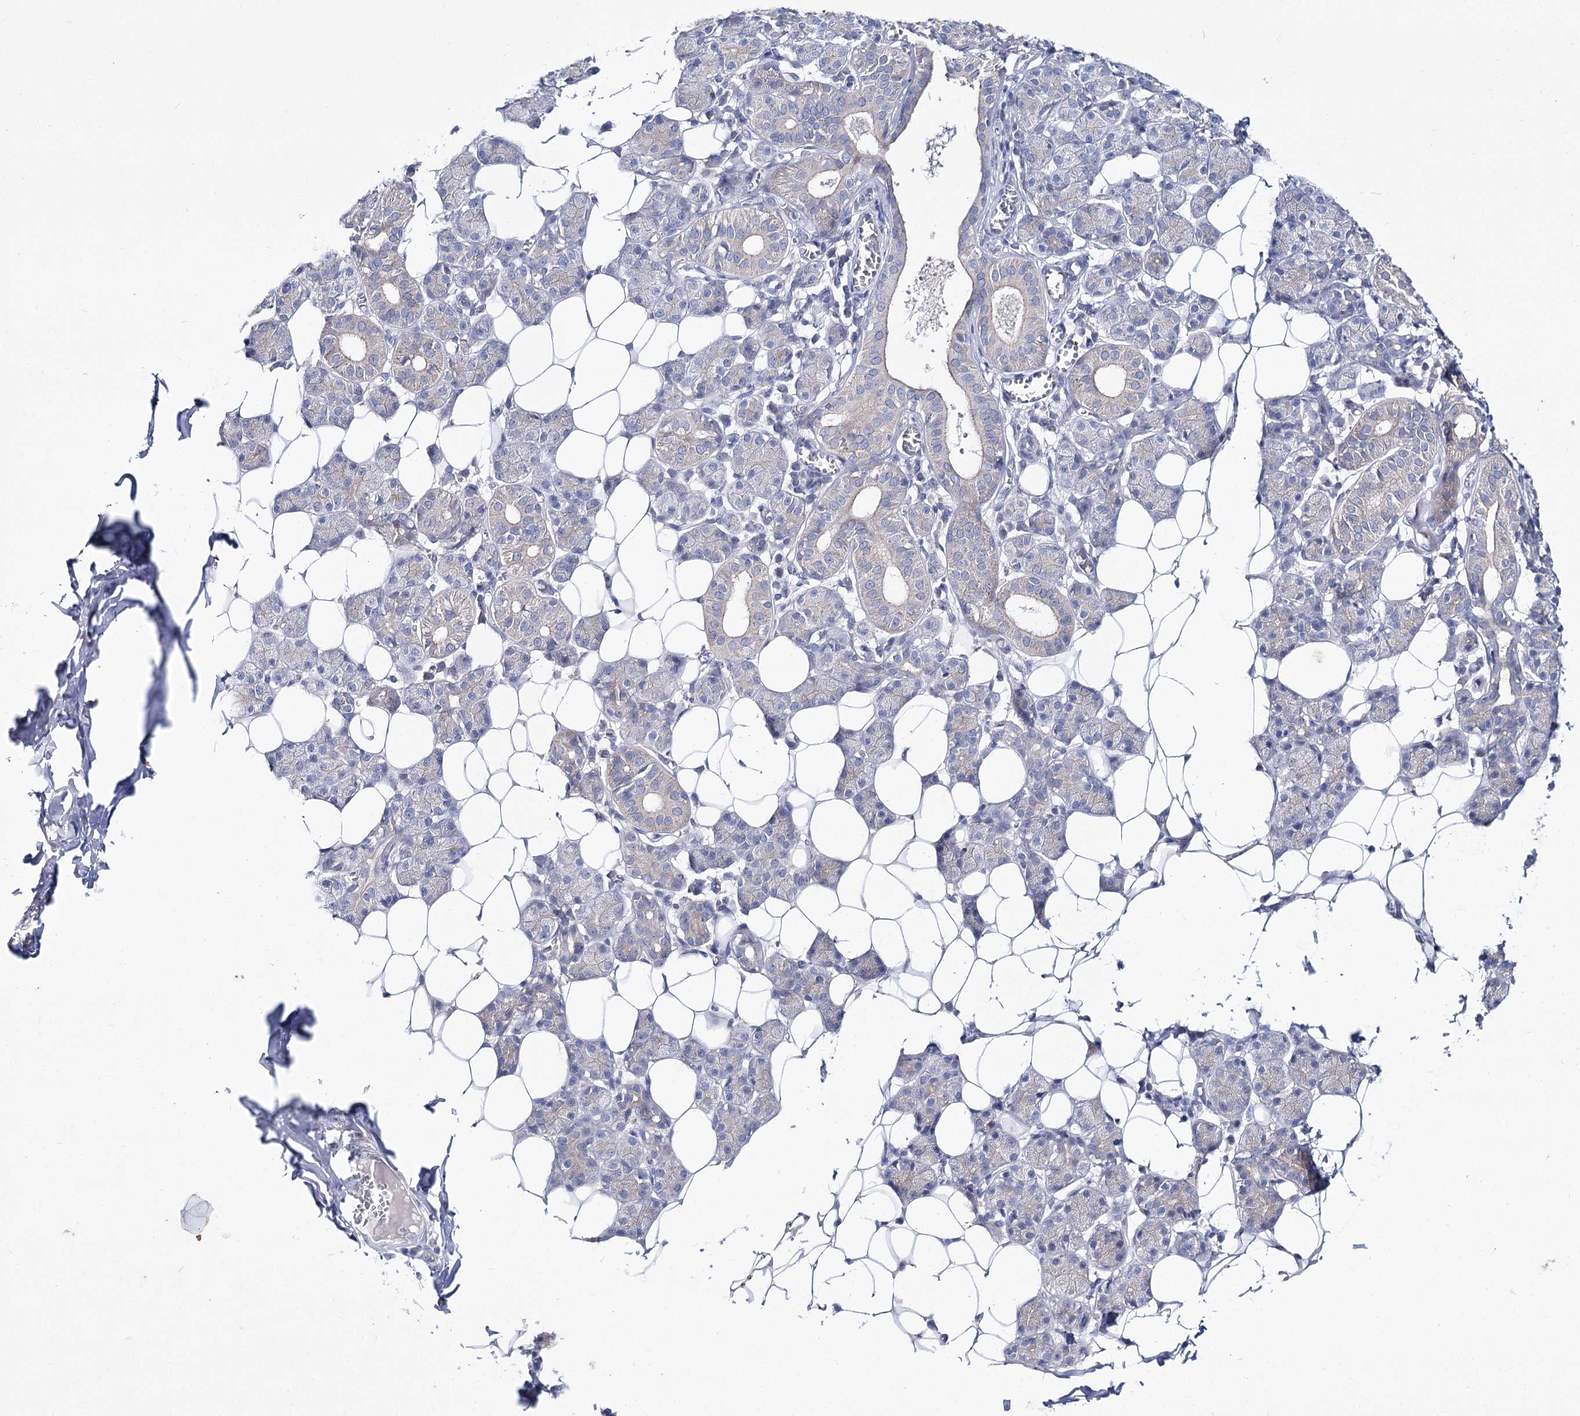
{"staining": {"intensity": "weak", "quantity": "<25%", "location": "cytoplasmic/membranous"}, "tissue": "salivary gland", "cell_type": "Glandular cells", "image_type": "normal", "snomed": [{"axis": "morphology", "description": "Normal tissue, NOS"}, {"axis": "topography", "description": "Salivary gland"}], "caption": "Immunohistochemical staining of benign human salivary gland demonstrates no significant positivity in glandular cells.", "gene": "LRRC14B", "patient": {"sex": "female", "age": 33}}